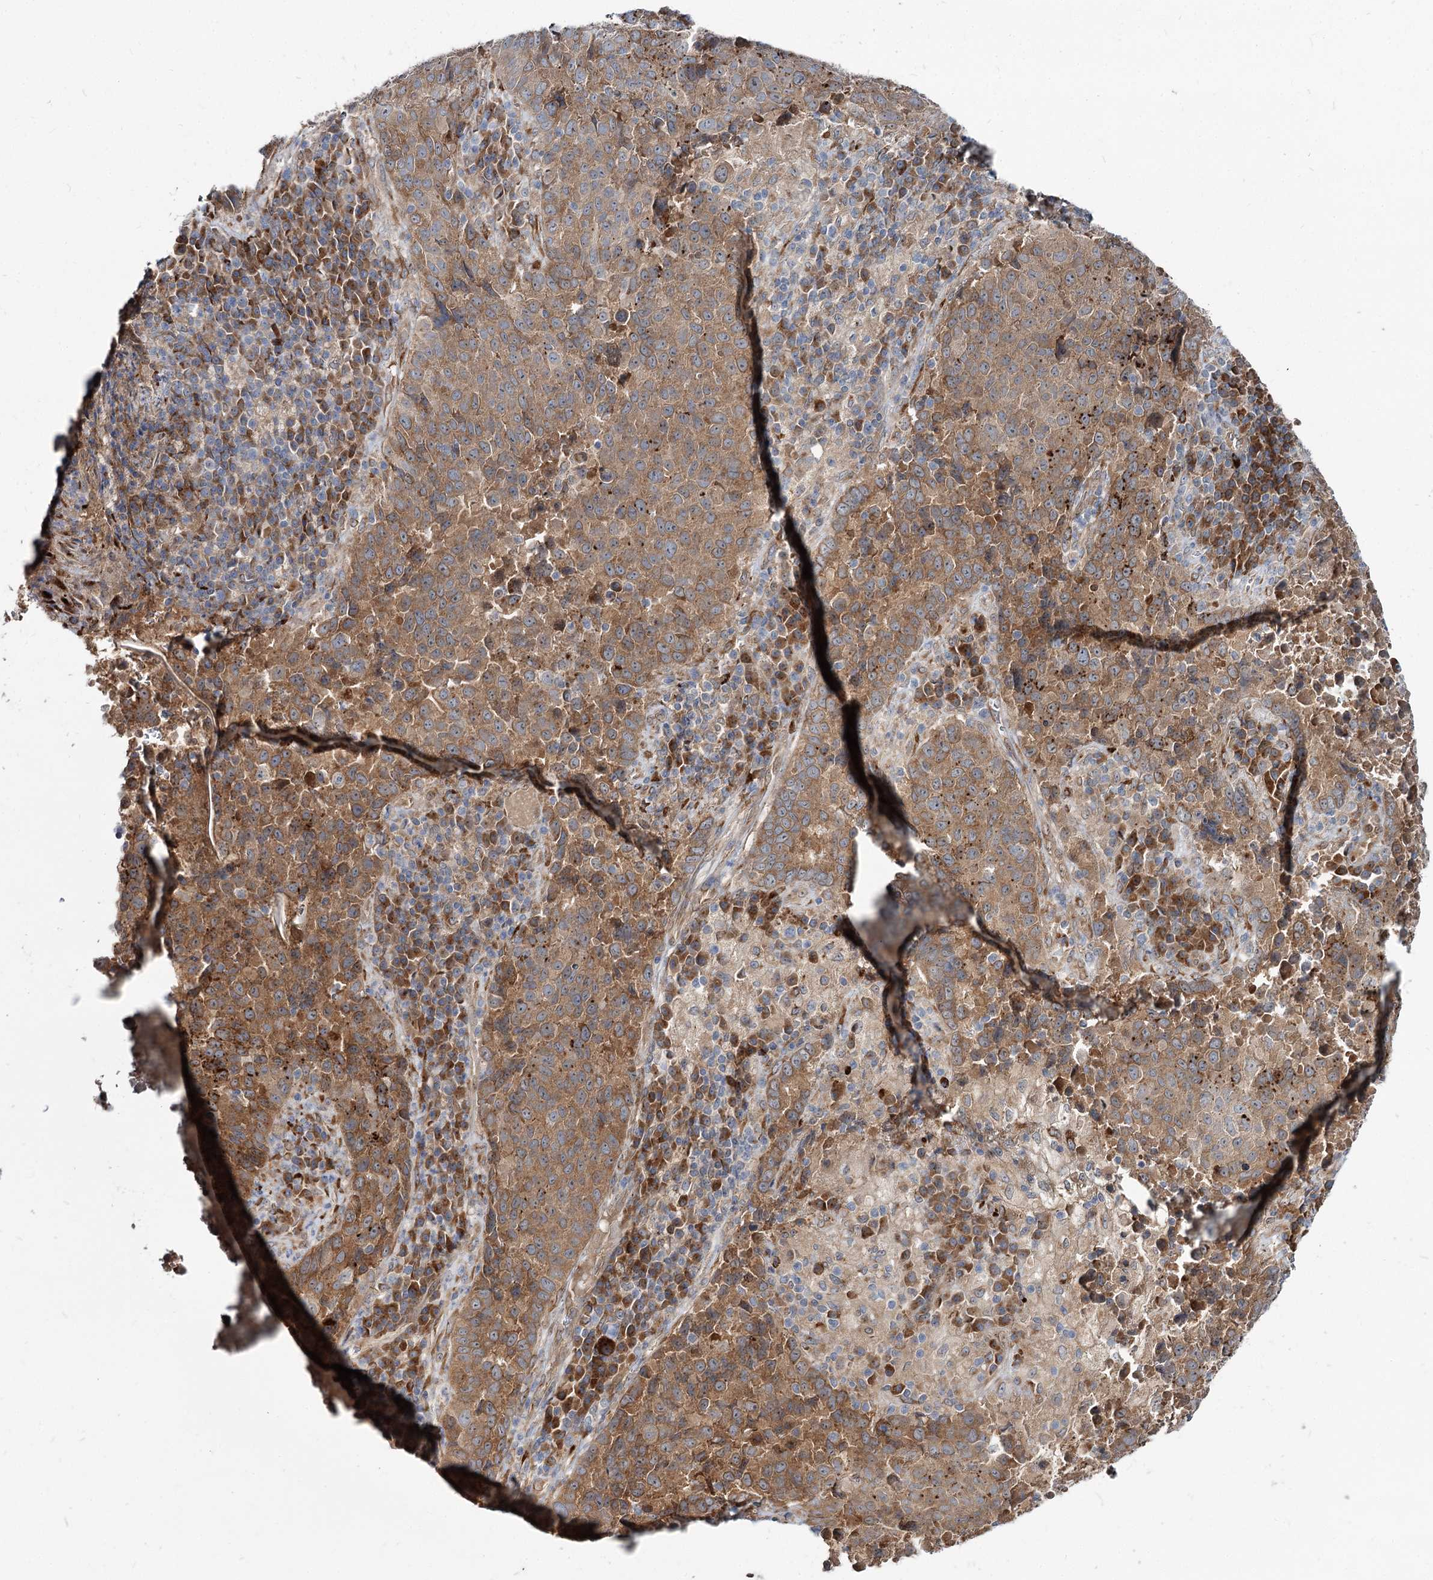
{"staining": {"intensity": "moderate", "quantity": ">75%", "location": "cytoplasmic/membranous"}, "tissue": "lung cancer", "cell_type": "Tumor cells", "image_type": "cancer", "snomed": [{"axis": "morphology", "description": "Squamous cell carcinoma, NOS"}, {"axis": "topography", "description": "Lung"}], "caption": "Immunohistochemistry of human lung cancer (squamous cell carcinoma) reveals medium levels of moderate cytoplasmic/membranous staining in about >75% of tumor cells. (brown staining indicates protein expression, while blue staining denotes nuclei).", "gene": "SPART", "patient": {"sex": "male", "age": 73}}